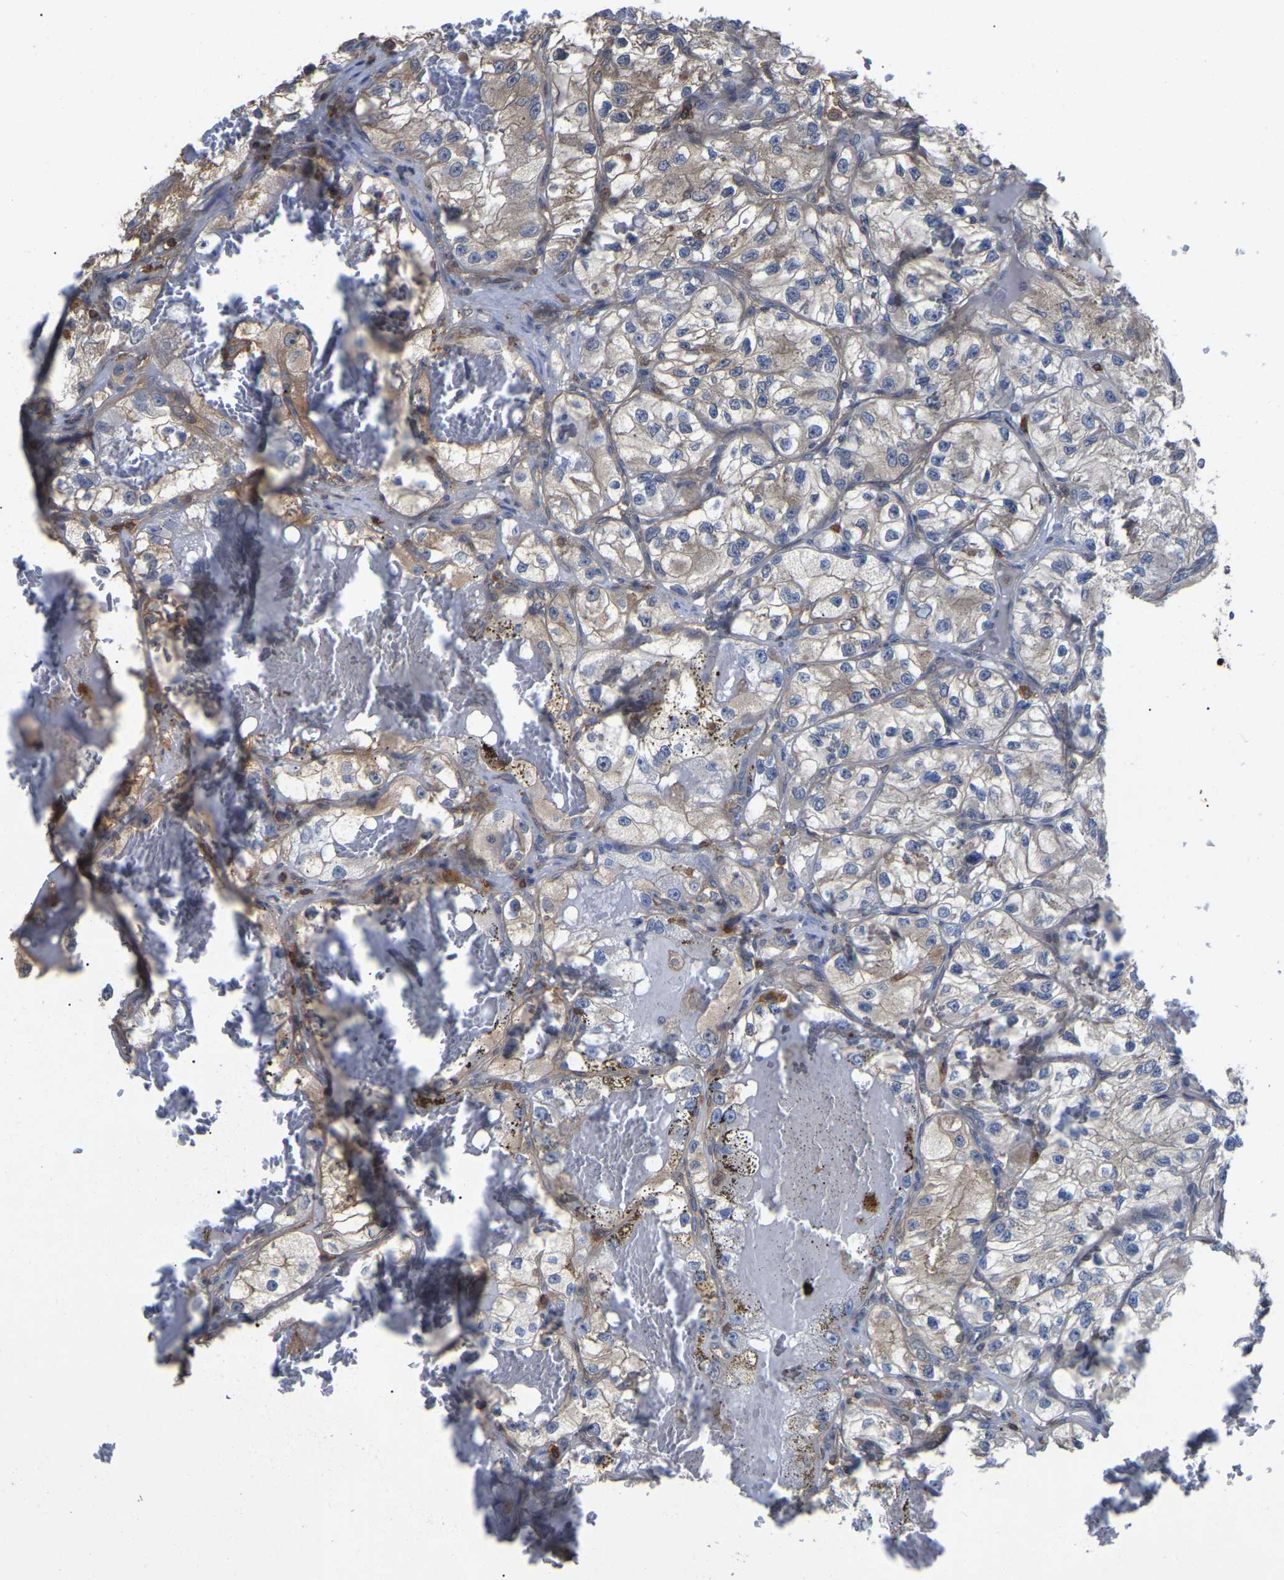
{"staining": {"intensity": "weak", "quantity": "25%-75%", "location": "cytoplasmic/membranous"}, "tissue": "renal cancer", "cell_type": "Tumor cells", "image_type": "cancer", "snomed": [{"axis": "morphology", "description": "Adenocarcinoma, NOS"}, {"axis": "topography", "description": "Kidney"}], "caption": "Immunohistochemical staining of renal cancer (adenocarcinoma) displays low levels of weak cytoplasmic/membranous staining in approximately 25%-75% of tumor cells.", "gene": "CIT", "patient": {"sex": "female", "age": 57}}